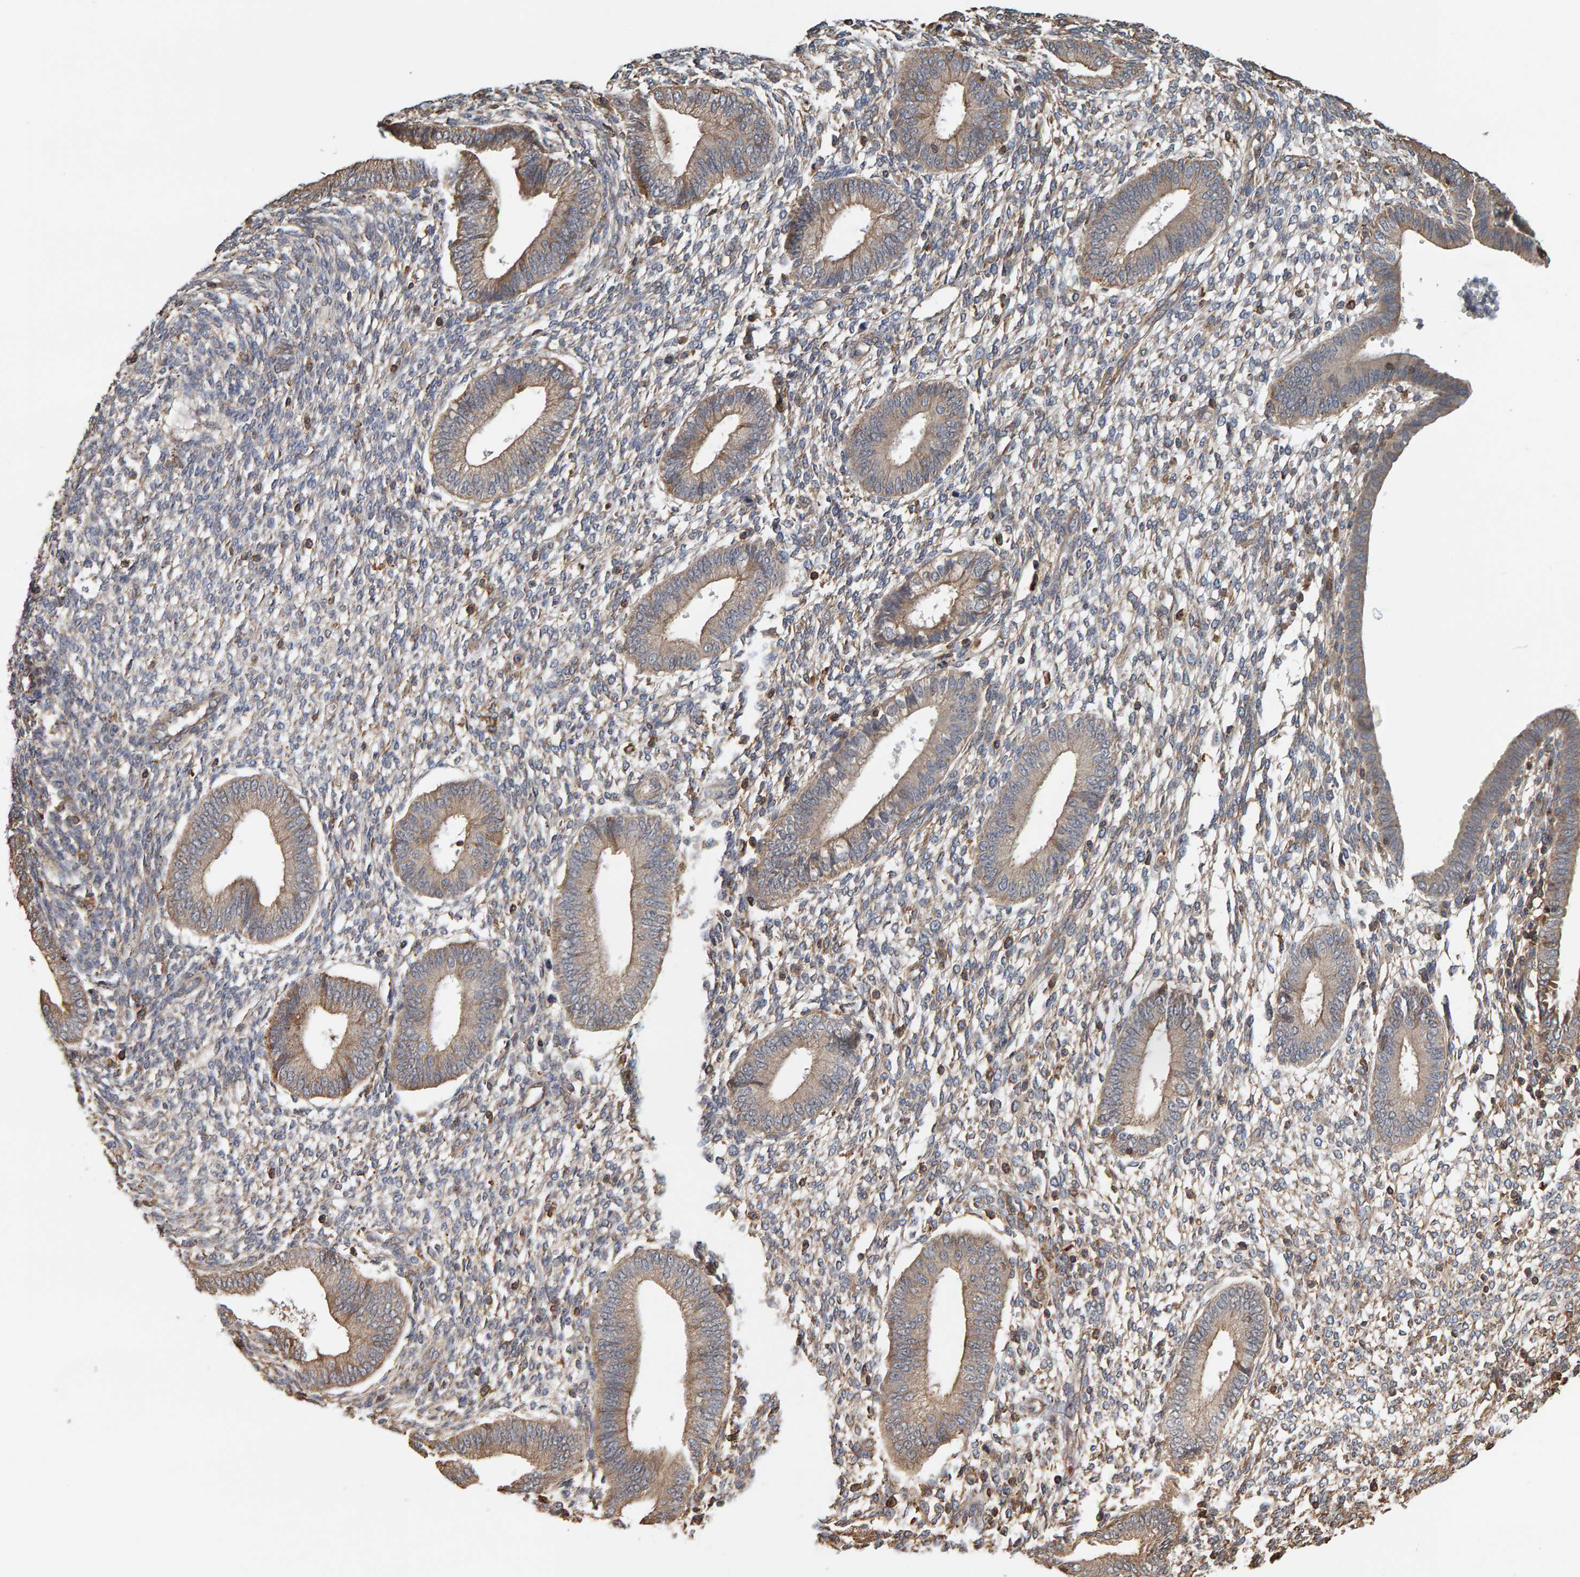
{"staining": {"intensity": "weak", "quantity": "25%-75%", "location": "cytoplasmic/membranous"}, "tissue": "endometrium", "cell_type": "Cells in endometrial stroma", "image_type": "normal", "snomed": [{"axis": "morphology", "description": "Normal tissue, NOS"}, {"axis": "topography", "description": "Endometrium"}], "caption": "Protein analysis of unremarkable endometrium shows weak cytoplasmic/membranous expression in approximately 25%-75% of cells in endometrial stroma. Using DAB (3,3'-diaminobenzidine) (brown) and hematoxylin (blue) stains, captured at high magnification using brightfield microscopy.", "gene": "PLA2G3", "patient": {"sex": "female", "age": 46}}